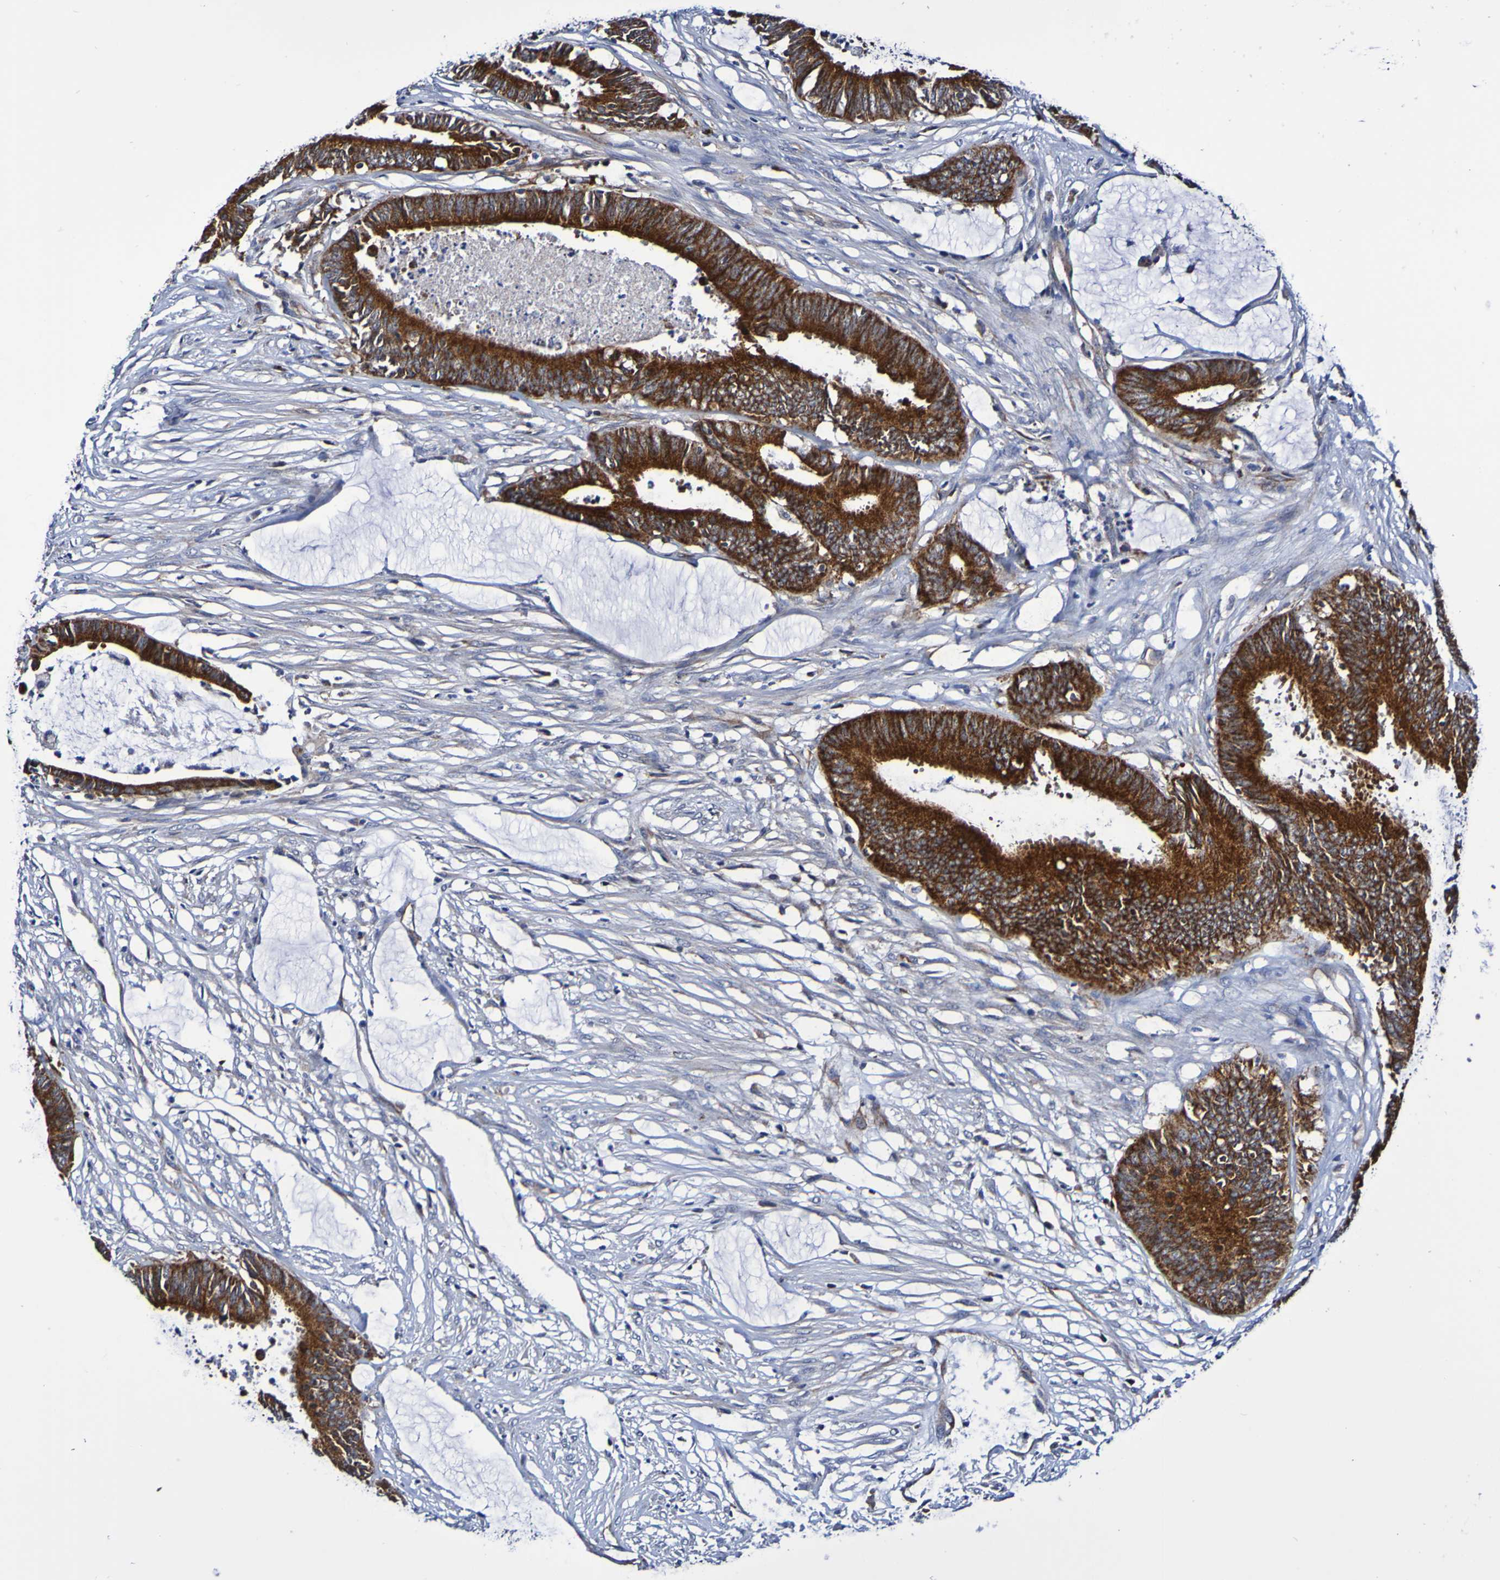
{"staining": {"intensity": "strong", "quantity": ">75%", "location": "cytoplasmic/membranous"}, "tissue": "colorectal cancer", "cell_type": "Tumor cells", "image_type": "cancer", "snomed": [{"axis": "morphology", "description": "Adenocarcinoma, NOS"}, {"axis": "topography", "description": "Rectum"}], "caption": "Adenocarcinoma (colorectal) was stained to show a protein in brown. There is high levels of strong cytoplasmic/membranous positivity in approximately >75% of tumor cells. (Brightfield microscopy of DAB IHC at high magnification).", "gene": "GJB1", "patient": {"sex": "female", "age": 66}}